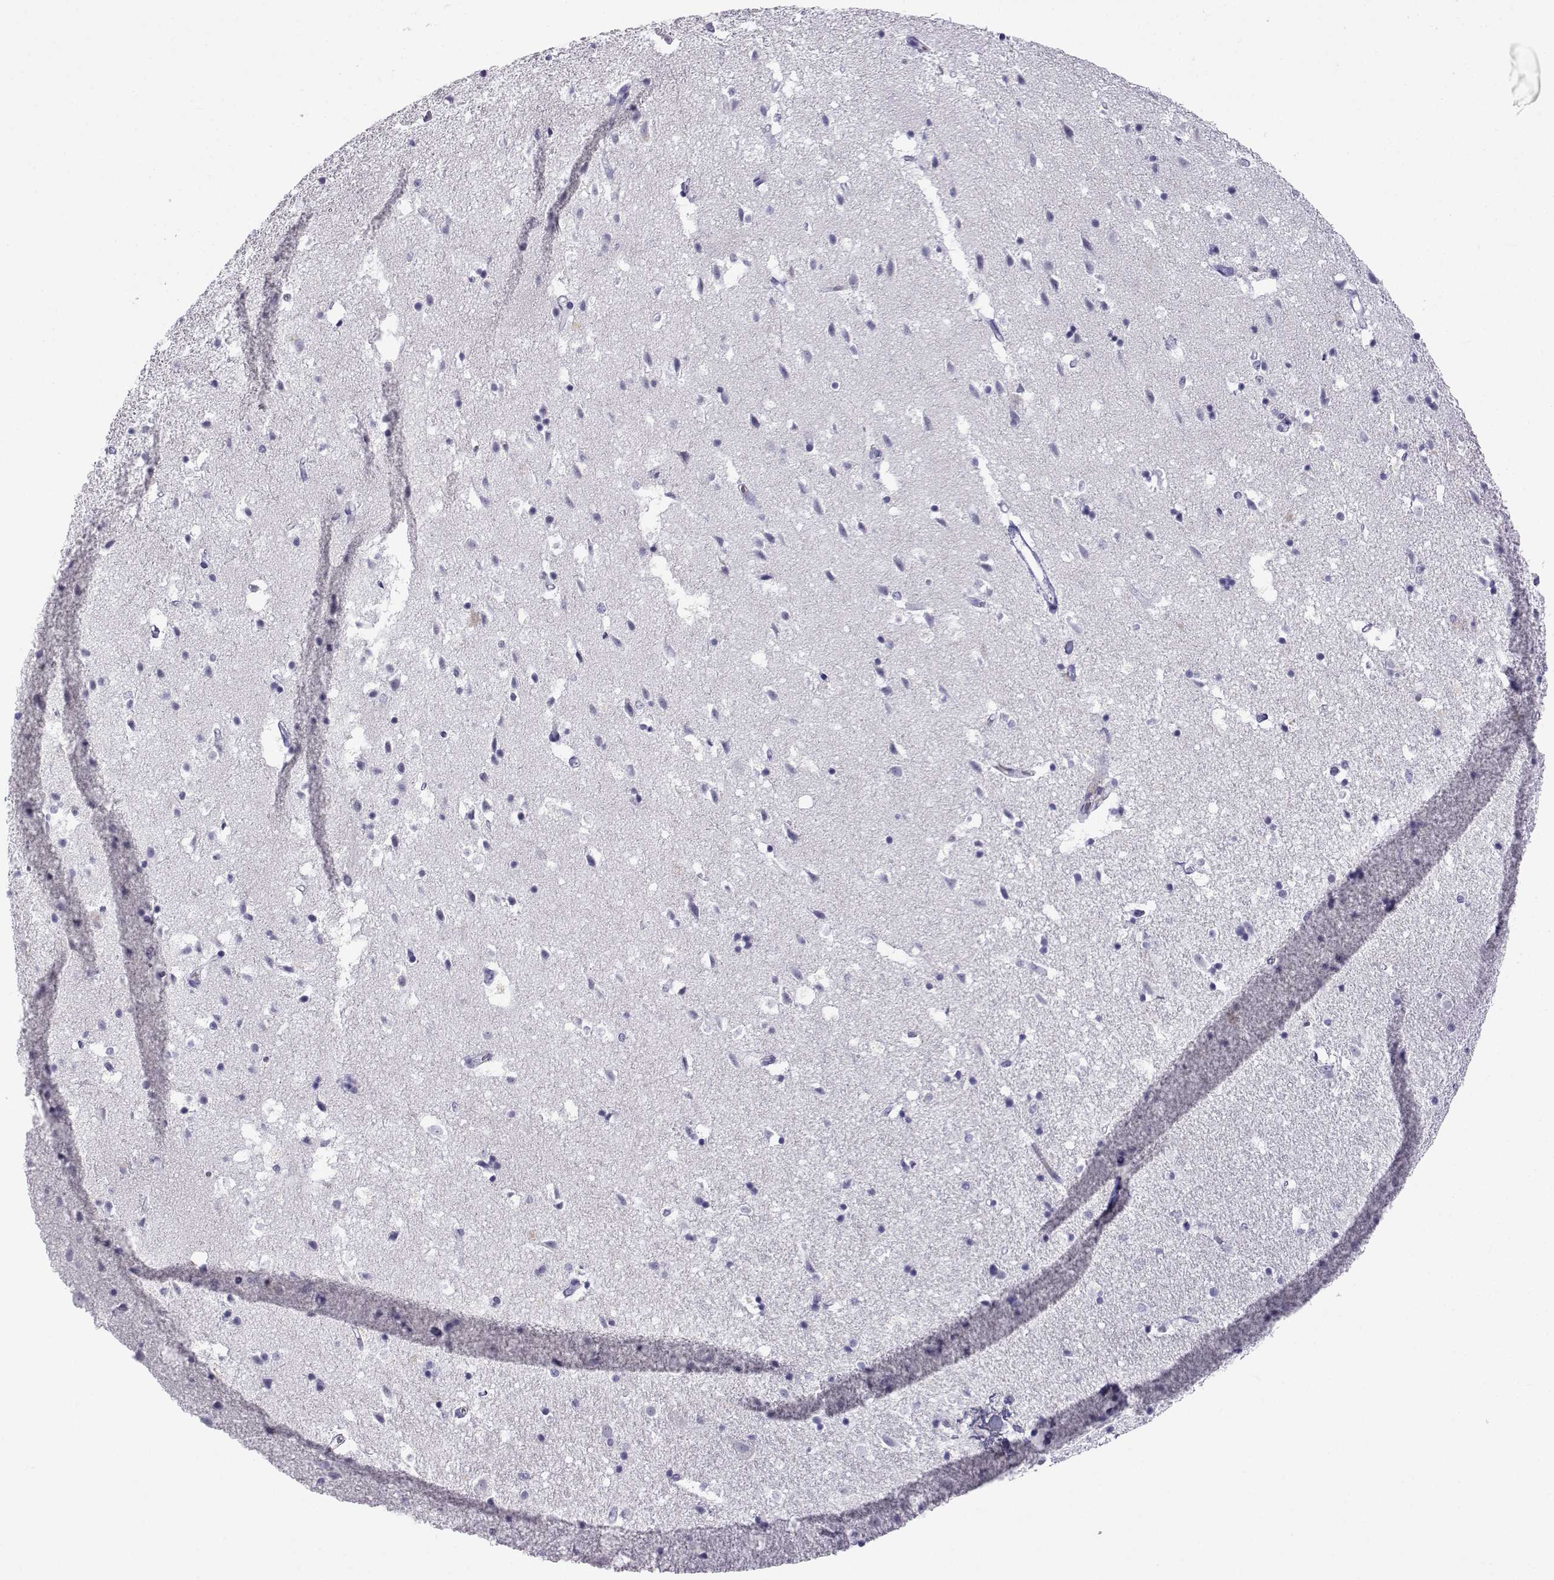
{"staining": {"intensity": "negative", "quantity": "none", "location": "none"}, "tissue": "hippocampus", "cell_type": "Glial cells", "image_type": "normal", "snomed": [{"axis": "morphology", "description": "Normal tissue, NOS"}, {"axis": "topography", "description": "Hippocampus"}], "caption": "Photomicrograph shows no protein expression in glial cells of benign hippocampus. (DAB immunohistochemistry (IHC), high magnification).", "gene": "ACTL7A", "patient": {"sex": "male", "age": 49}}